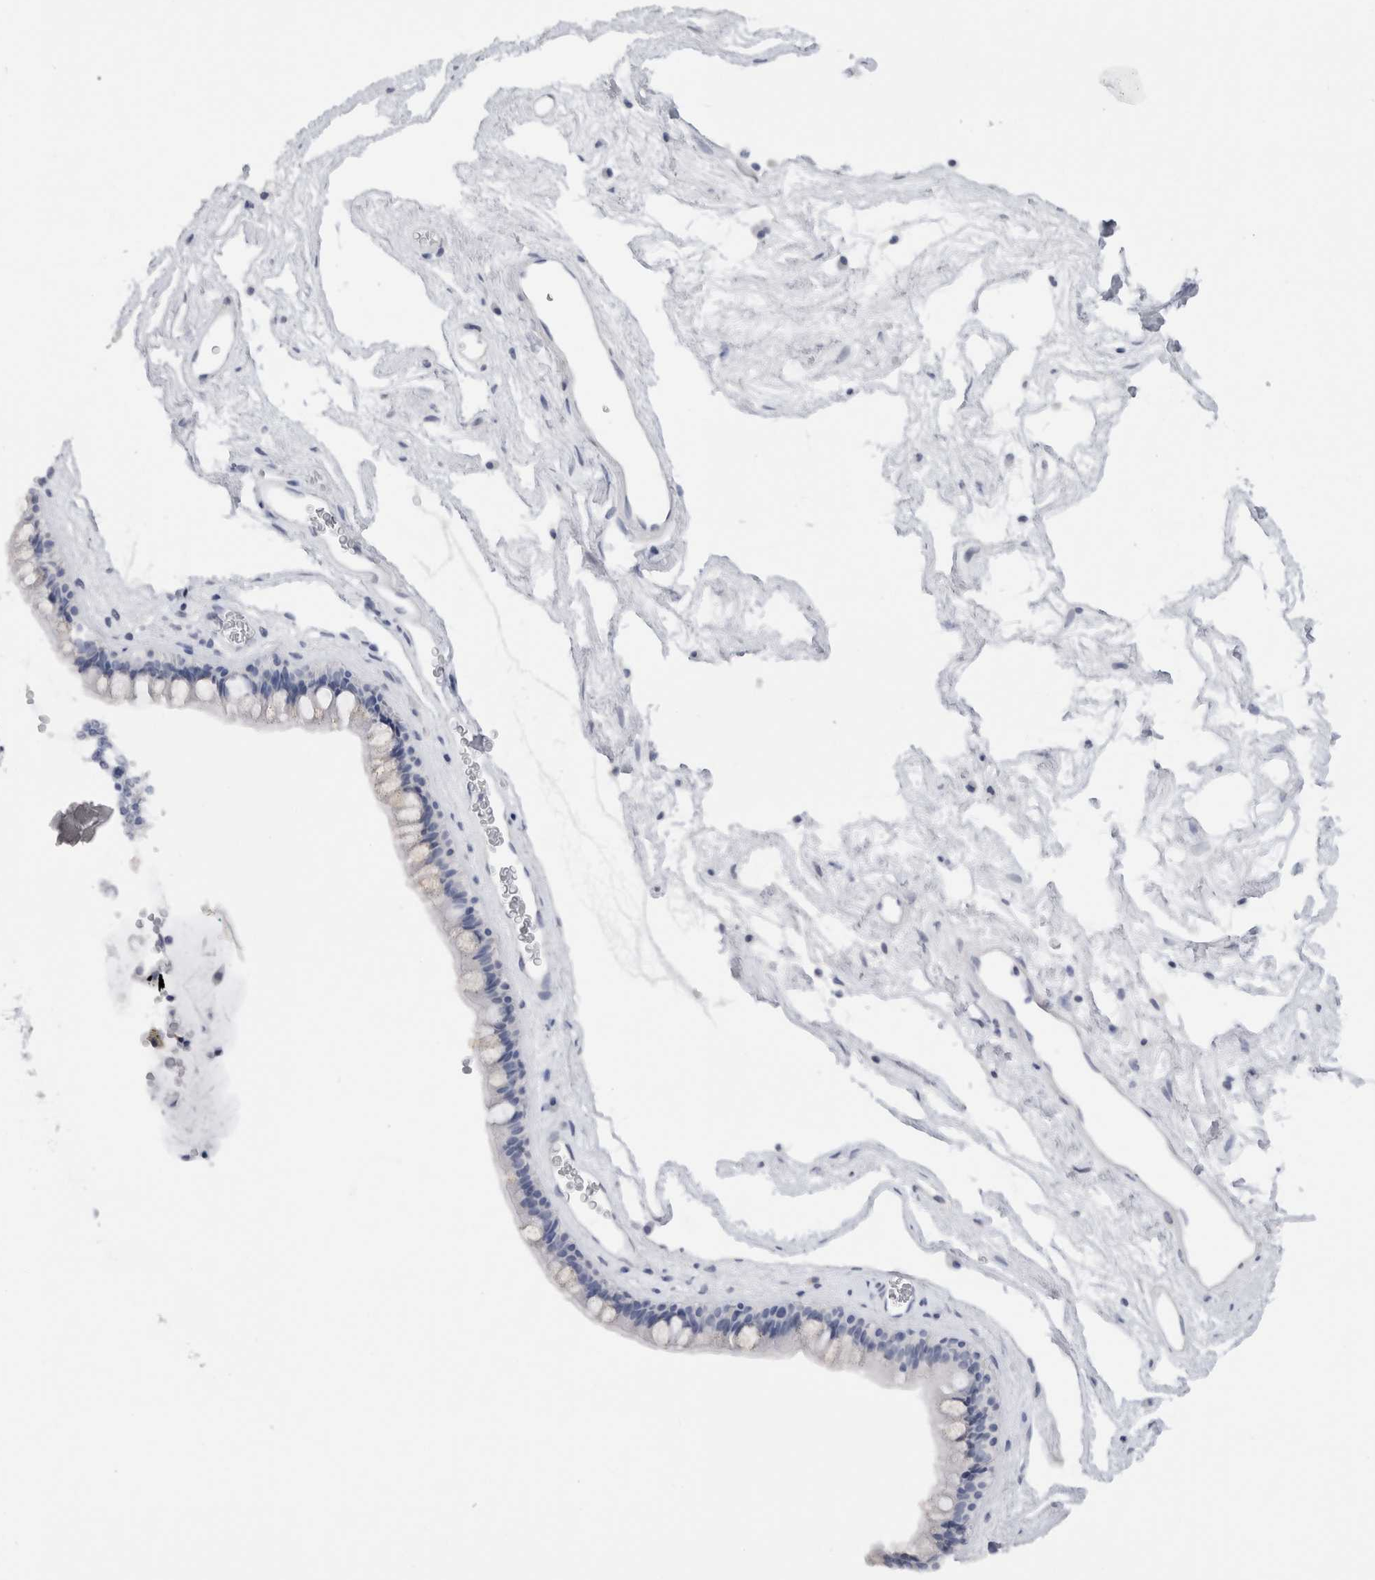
{"staining": {"intensity": "negative", "quantity": "none", "location": "none"}, "tissue": "nasopharynx", "cell_type": "Respiratory epithelial cells", "image_type": "normal", "snomed": [{"axis": "morphology", "description": "Normal tissue, NOS"}, {"axis": "morphology", "description": "Inflammation, NOS"}, {"axis": "topography", "description": "Nasopharynx"}], "caption": "Image shows no significant protein expression in respiratory epithelial cells of normal nasopharynx.", "gene": "C9orf50", "patient": {"sex": "male", "age": 48}}